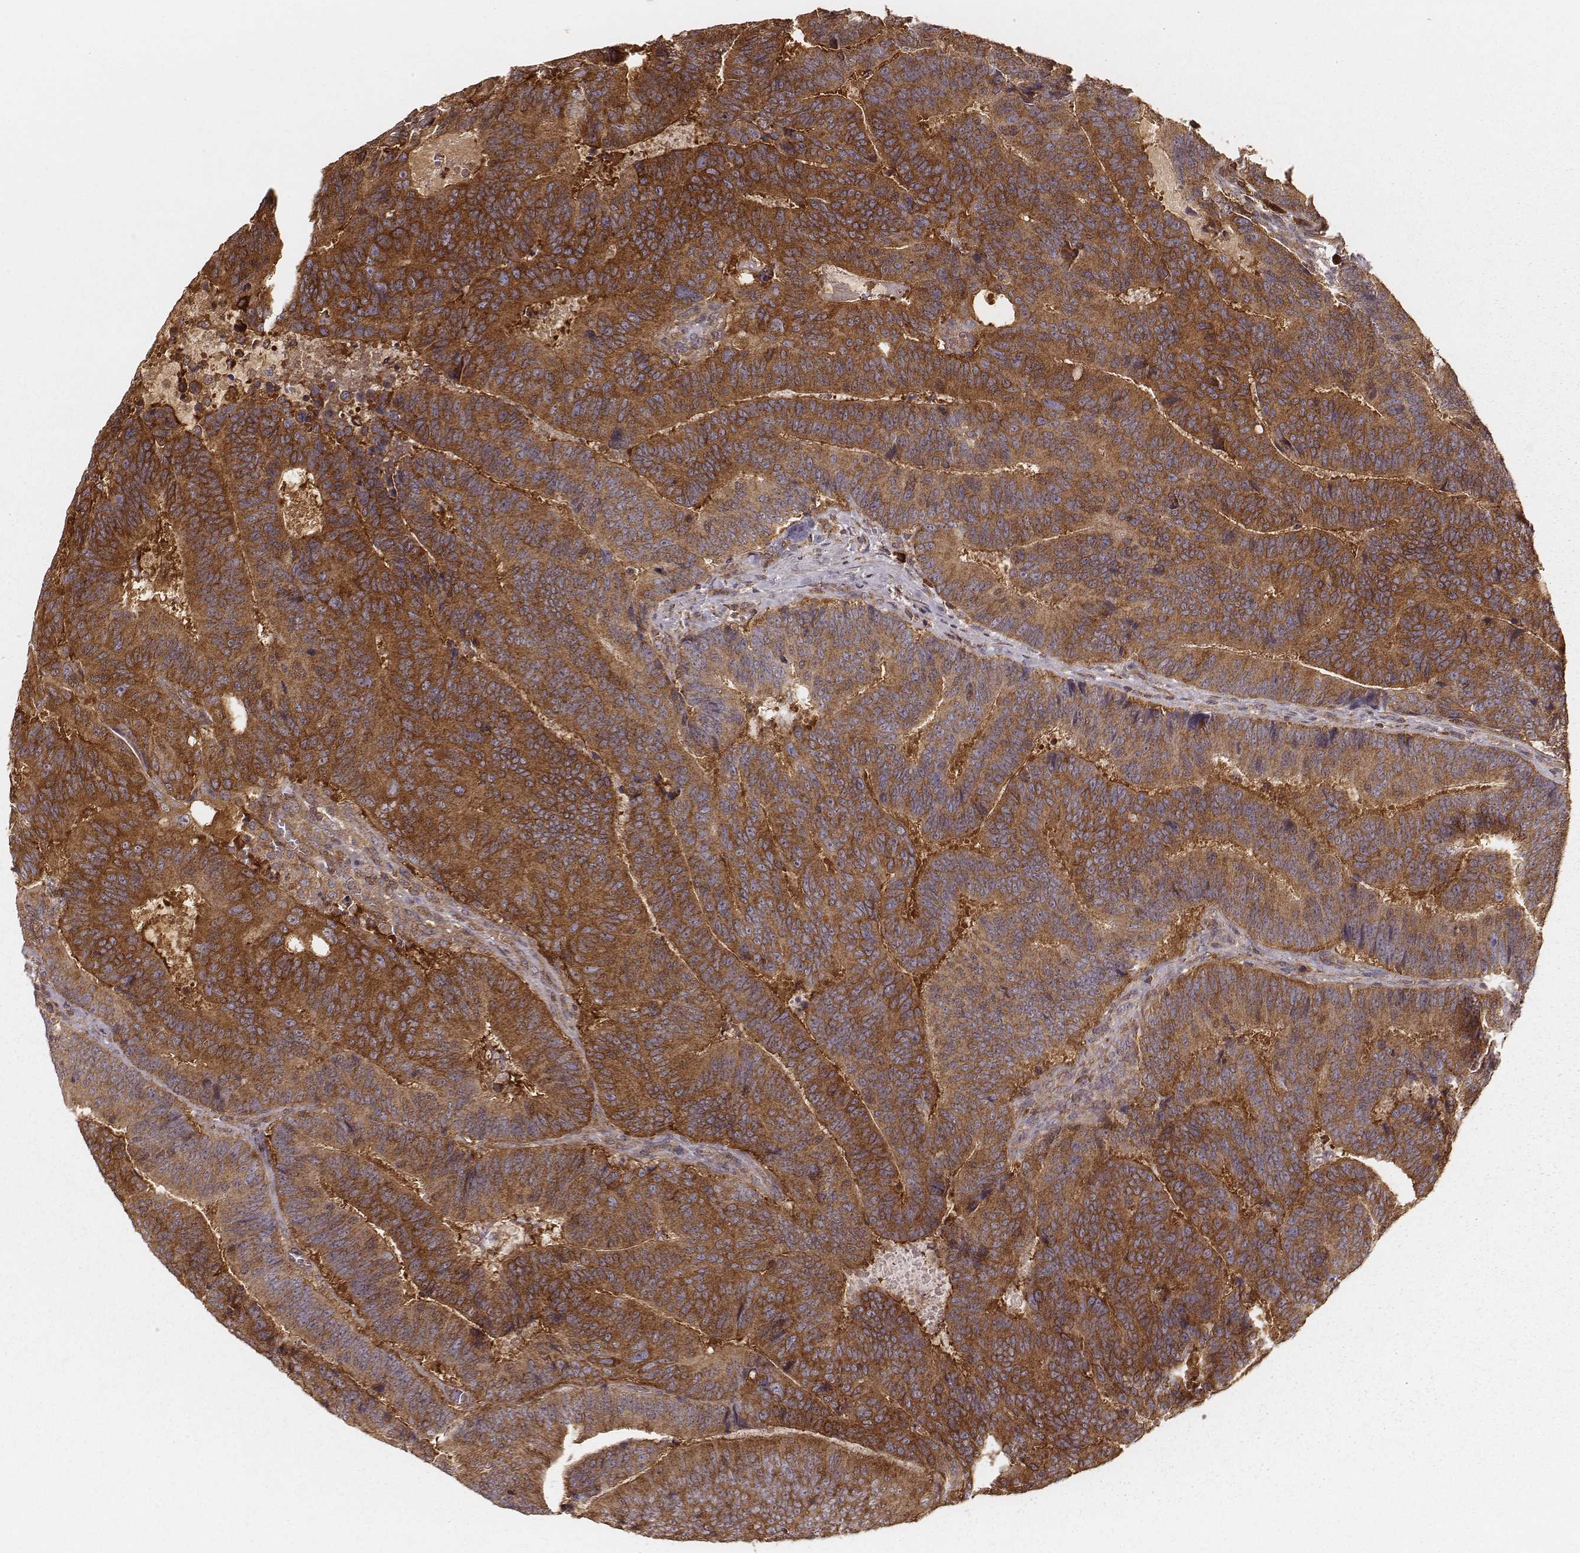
{"staining": {"intensity": "strong", "quantity": ">75%", "location": "cytoplasmic/membranous"}, "tissue": "colorectal cancer", "cell_type": "Tumor cells", "image_type": "cancer", "snomed": [{"axis": "morphology", "description": "Adenocarcinoma, NOS"}, {"axis": "topography", "description": "Colon"}], "caption": "Immunohistochemical staining of human colorectal adenocarcinoma exhibits high levels of strong cytoplasmic/membranous protein positivity in about >75% of tumor cells. The protein of interest is shown in brown color, while the nuclei are stained blue.", "gene": "CARS1", "patient": {"sex": "female", "age": 82}}